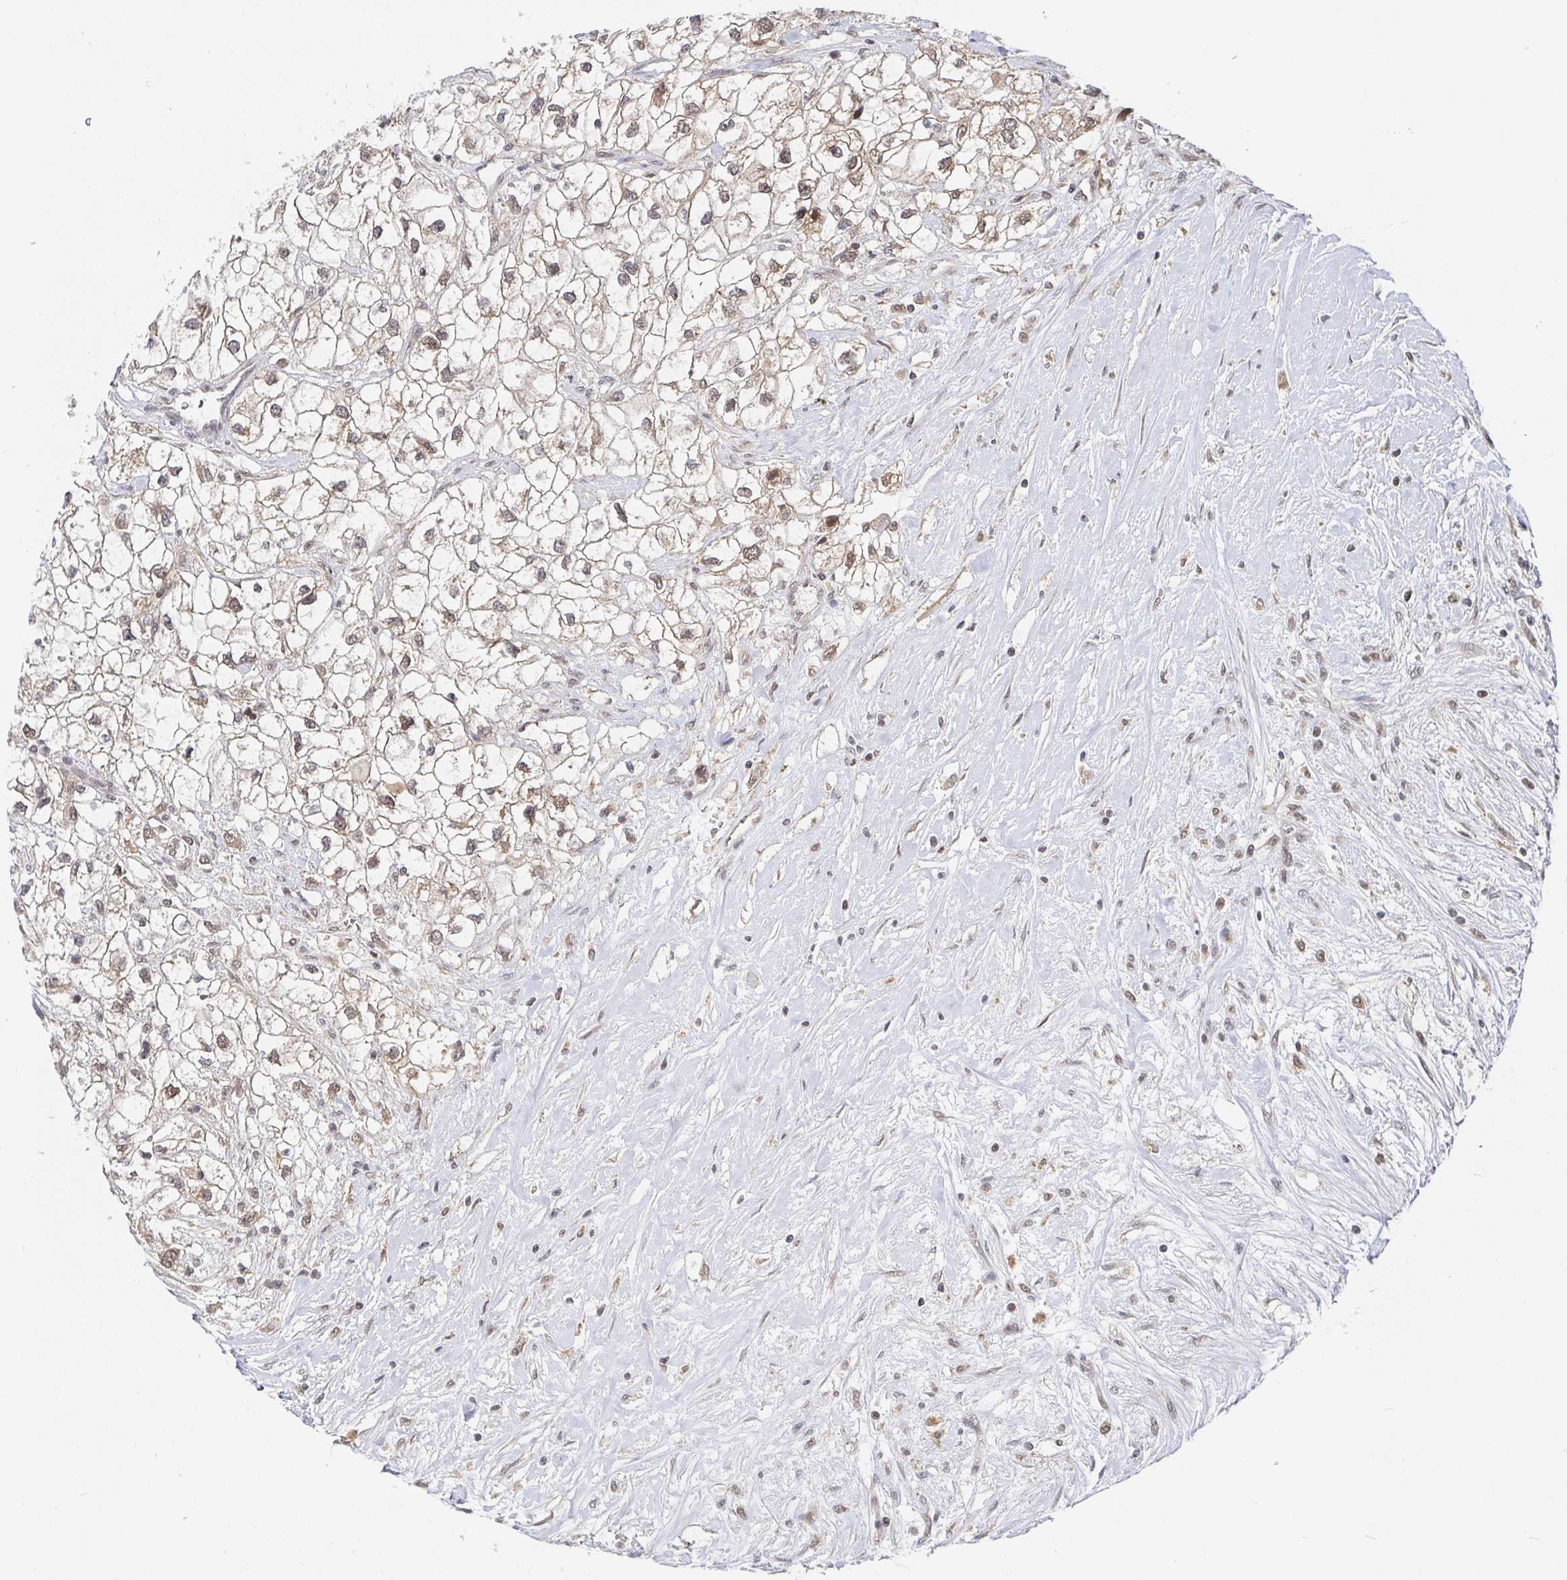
{"staining": {"intensity": "moderate", "quantity": "25%-75%", "location": "cytoplasmic/membranous"}, "tissue": "renal cancer", "cell_type": "Tumor cells", "image_type": "cancer", "snomed": [{"axis": "morphology", "description": "Adenocarcinoma, NOS"}, {"axis": "topography", "description": "Kidney"}], "caption": "Immunohistochemistry photomicrograph of adenocarcinoma (renal) stained for a protein (brown), which exhibits medium levels of moderate cytoplasmic/membranous positivity in about 25%-75% of tumor cells.", "gene": "ALG1", "patient": {"sex": "male", "age": 59}}